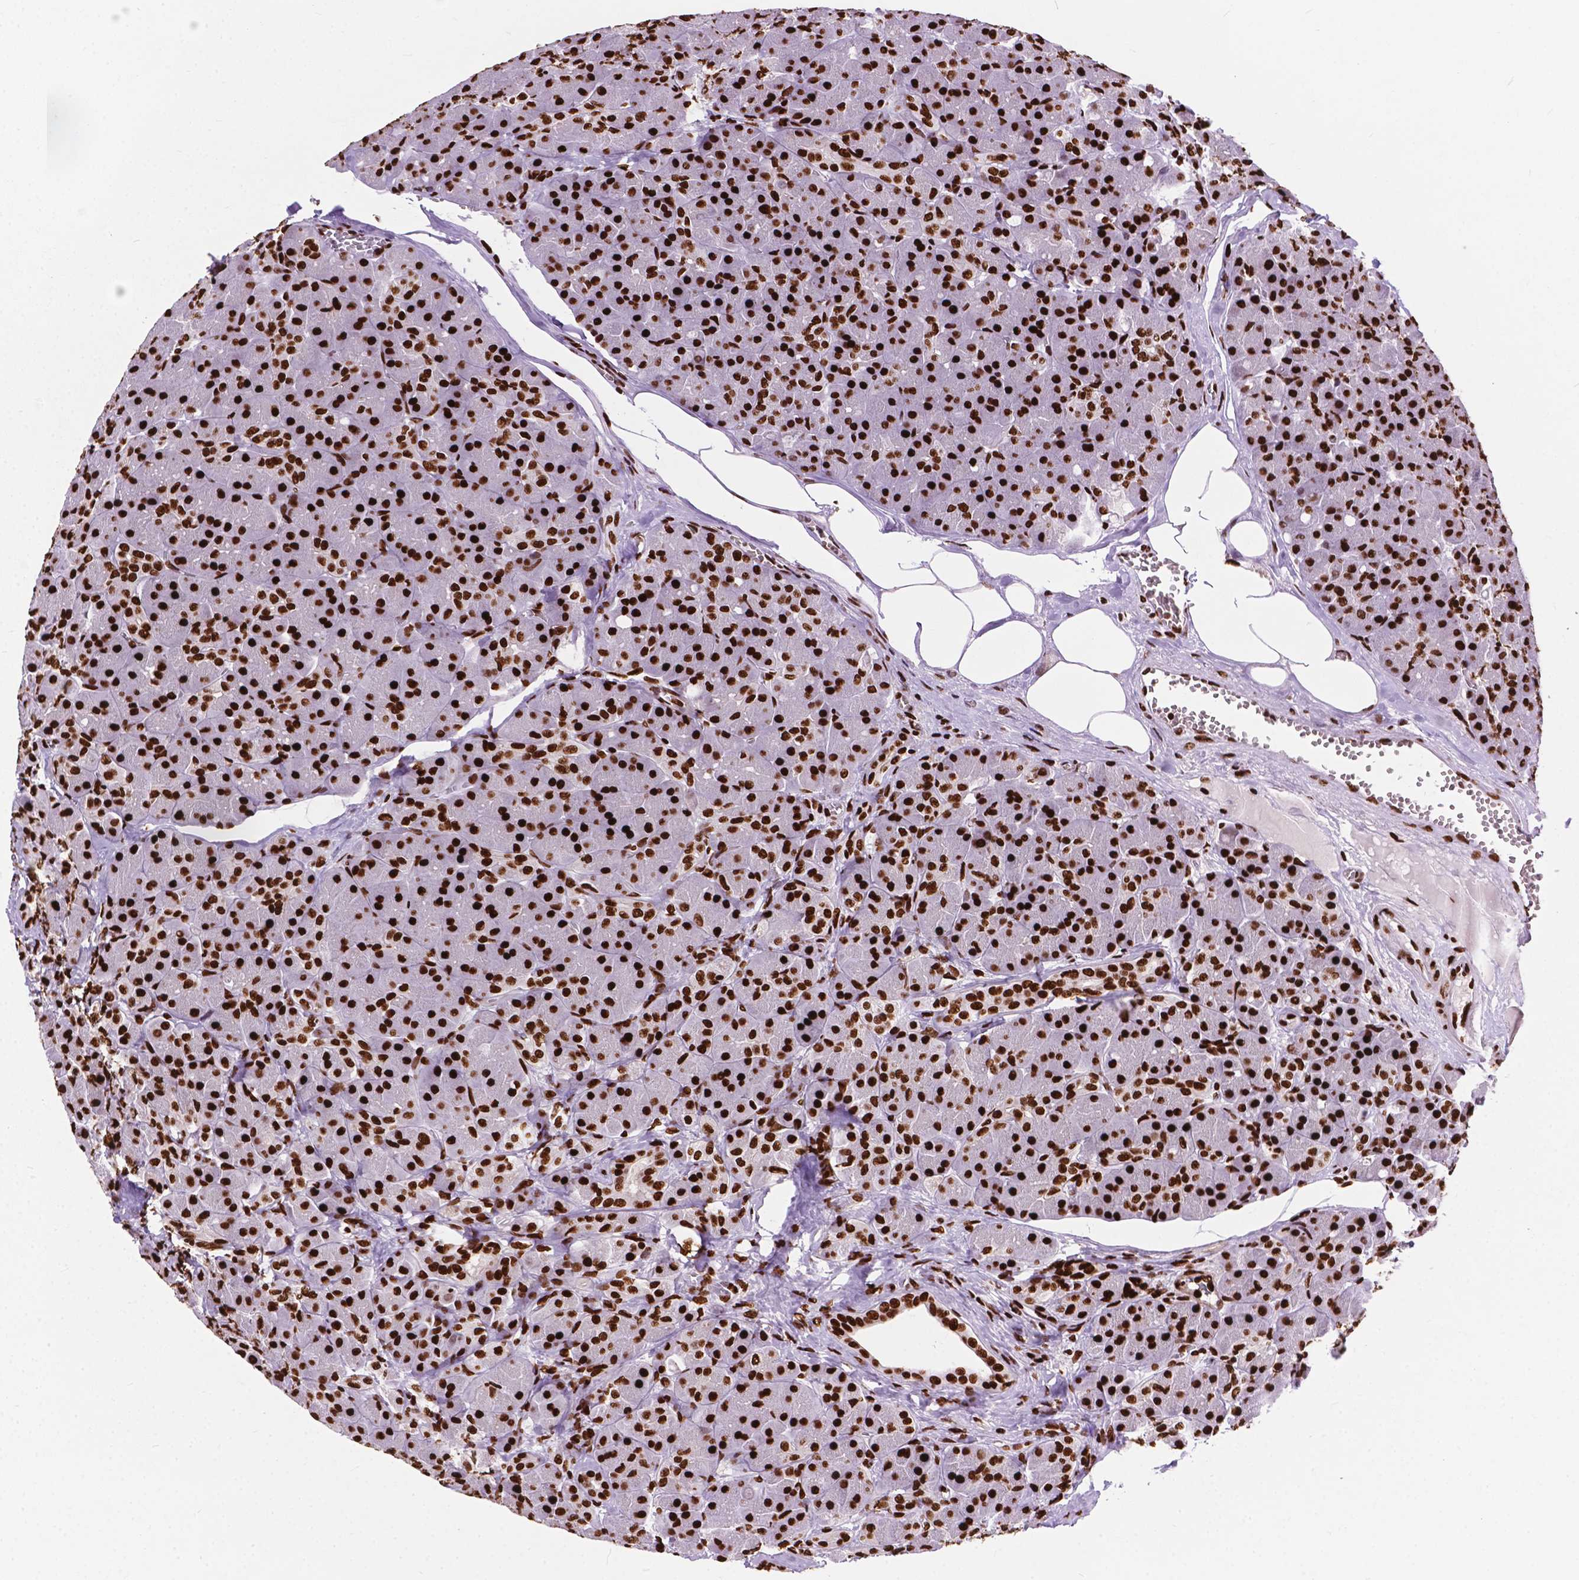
{"staining": {"intensity": "strong", "quantity": ">75%", "location": "nuclear"}, "tissue": "pancreas", "cell_type": "Exocrine glandular cells", "image_type": "normal", "snomed": [{"axis": "morphology", "description": "Normal tissue, NOS"}, {"axis": "topography", "description": "Pancreas"}], "caption": "Immunohistochemistry micrograph of normal human pancreas stained for a protein (brown), which reveals high levels of strong nuclear staining in about >75% of exocrine glandular cells.", "gene": "SMIM5", "patient": {"sex": "male", "age": 55}}